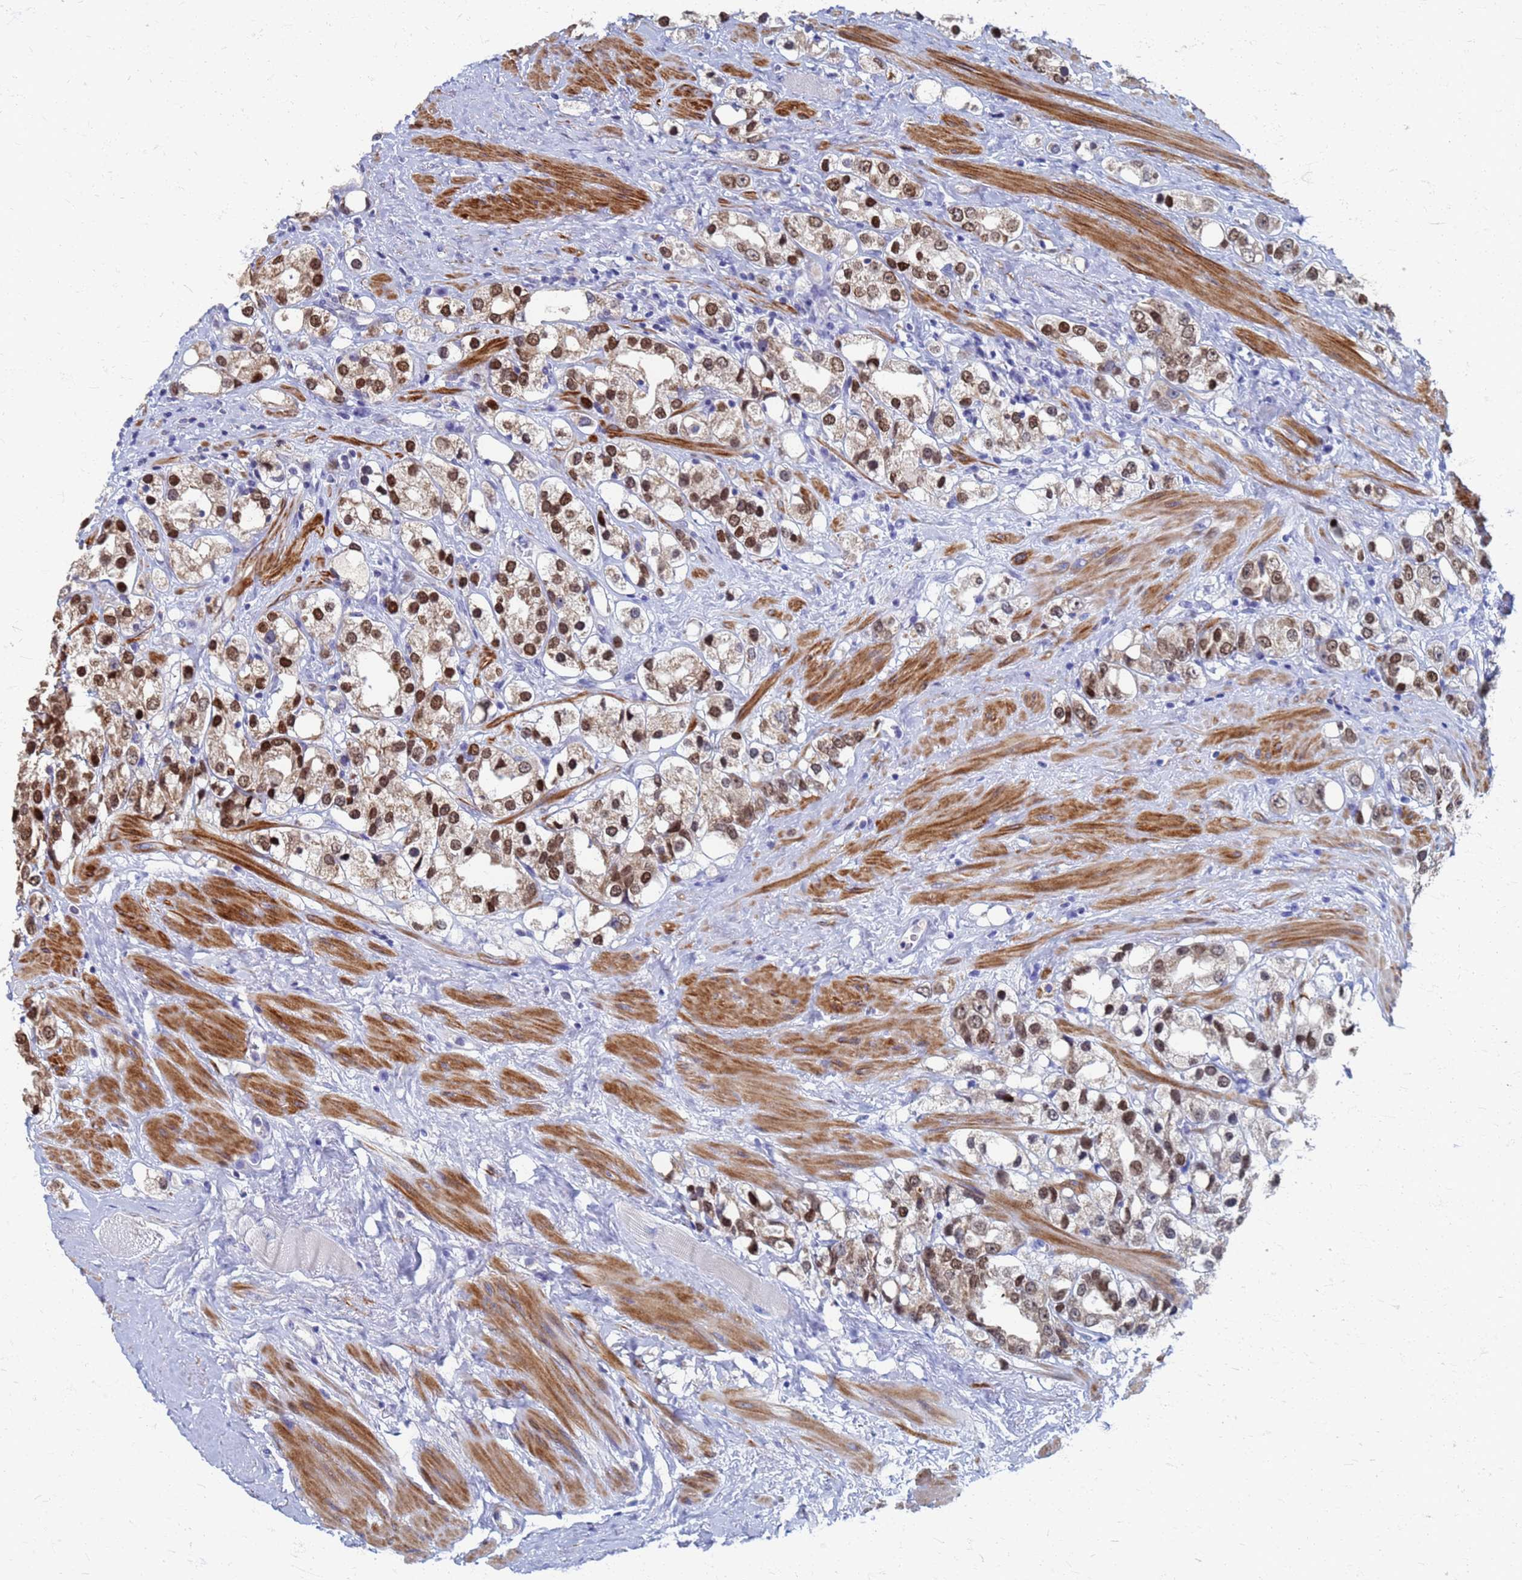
{"staining": {"intensity": "moderate", "quantity": "25%-75%", "location": "cytoplasmic/membranous,nuclear"}, "tissue": "prostate cancer", "cell_type": "Tumor cells", "image_type": "cancer", "snomed": [{"axis": "morphology", "description": "Adenocarcinoma, NOS"}, {"axis": "topography", "description": "Prostate"}], "caption": "Protein expression analysis of prostate cancer displays moderate cytoplasmic/membranous and nuclear staining in about 25%-75% of tumor cells.", "gene": "ATPAF1", "patient": {"sex": "male", "age": 79}}